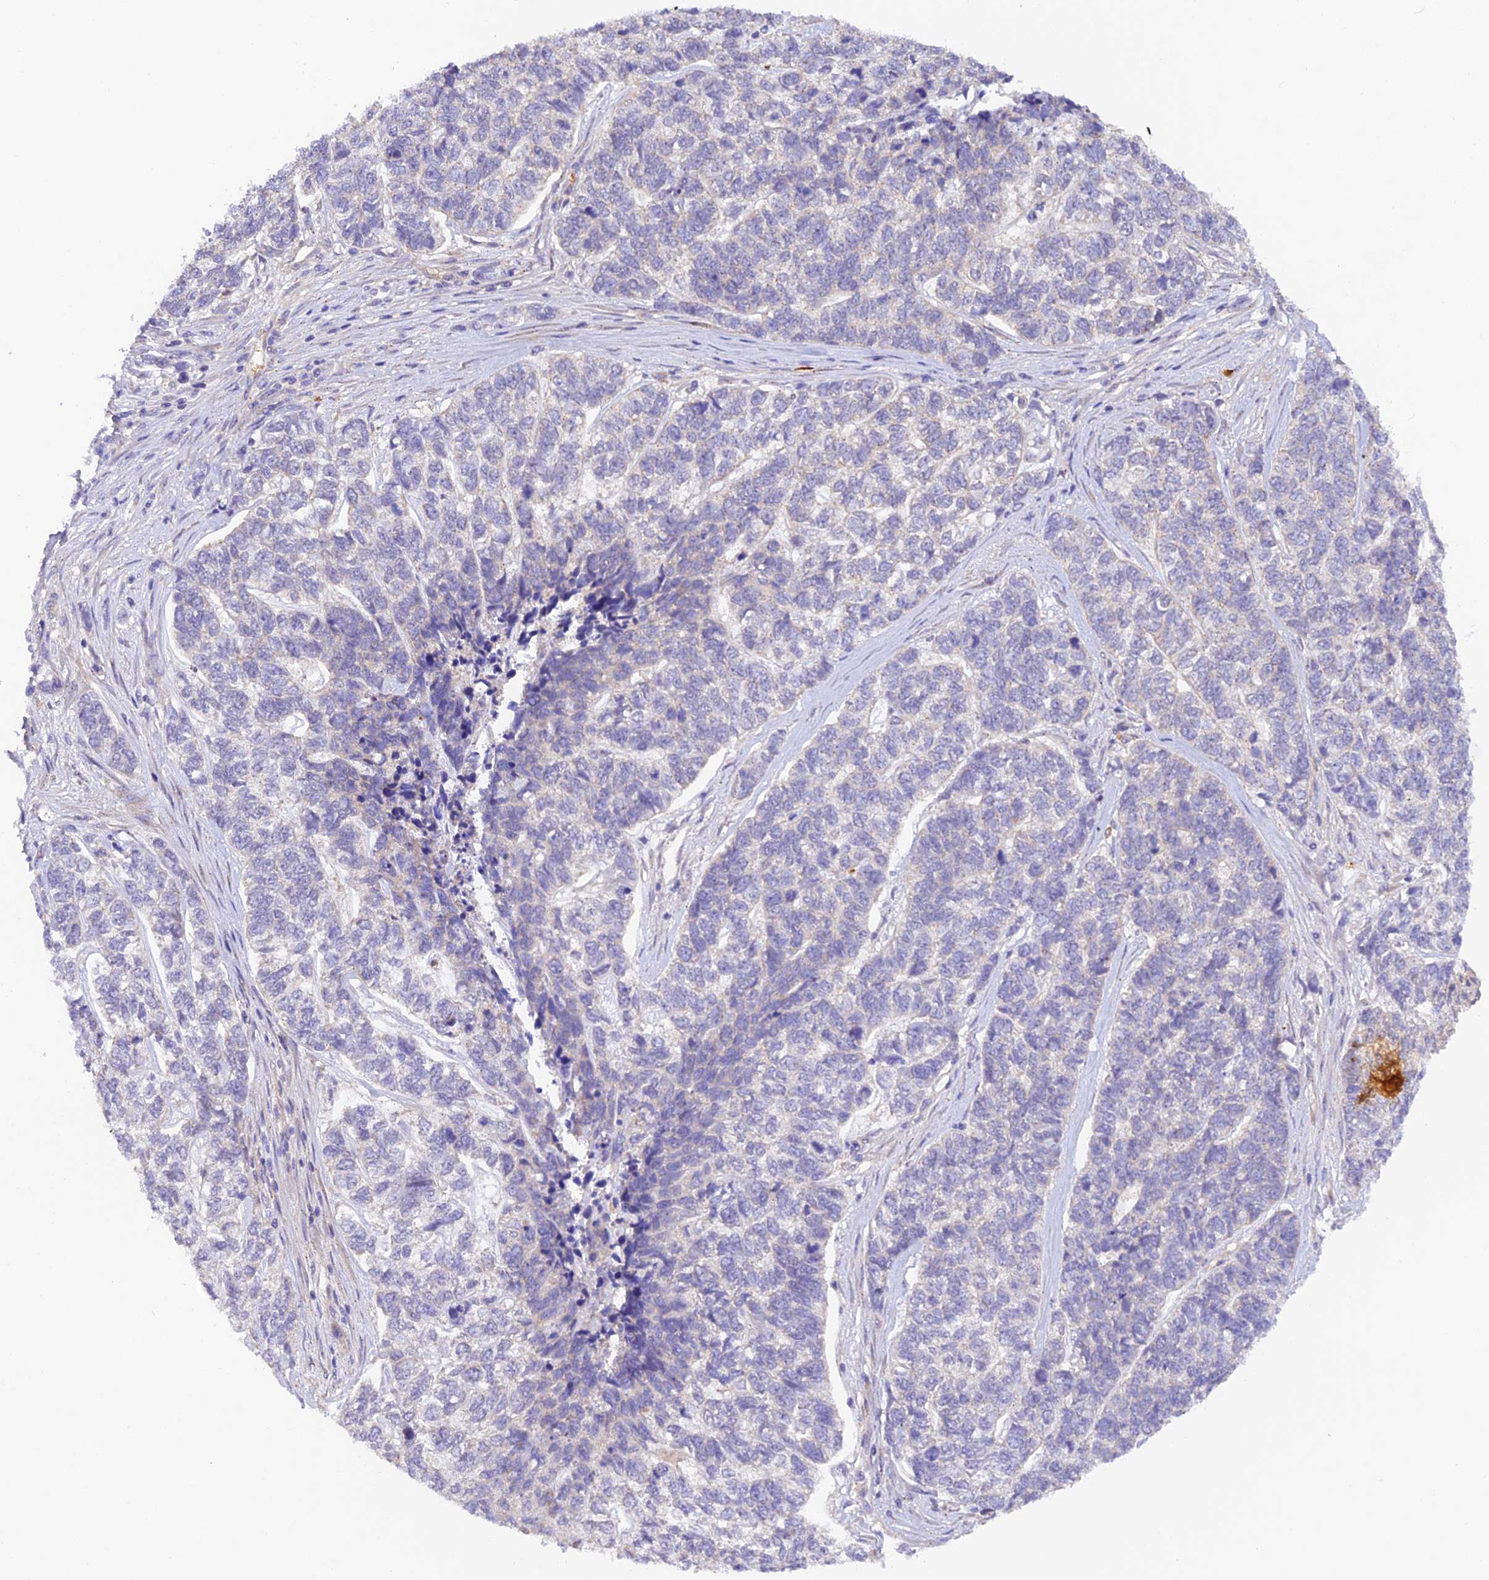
{"staining": {"intensity": "negative", "quantity": "none", "location": "none"}, "tissue": "skin cancer", "cell_type": "Tumor cells", "image_type": "cancer", "snomed": [{"axis": "morphology", "description": "Basal cell carcinoma"}, {"axis": "topography", "description": "Skin"}], "caption": "High magnification brightfield microscopy of skin basal cell carcinoma stained with DAB (brown) and counterstained with hematoxylin (blue): tumor cells show no significant expression.", "gene": "WDFY4", "patient": {"sex": "female", "age": 65}}